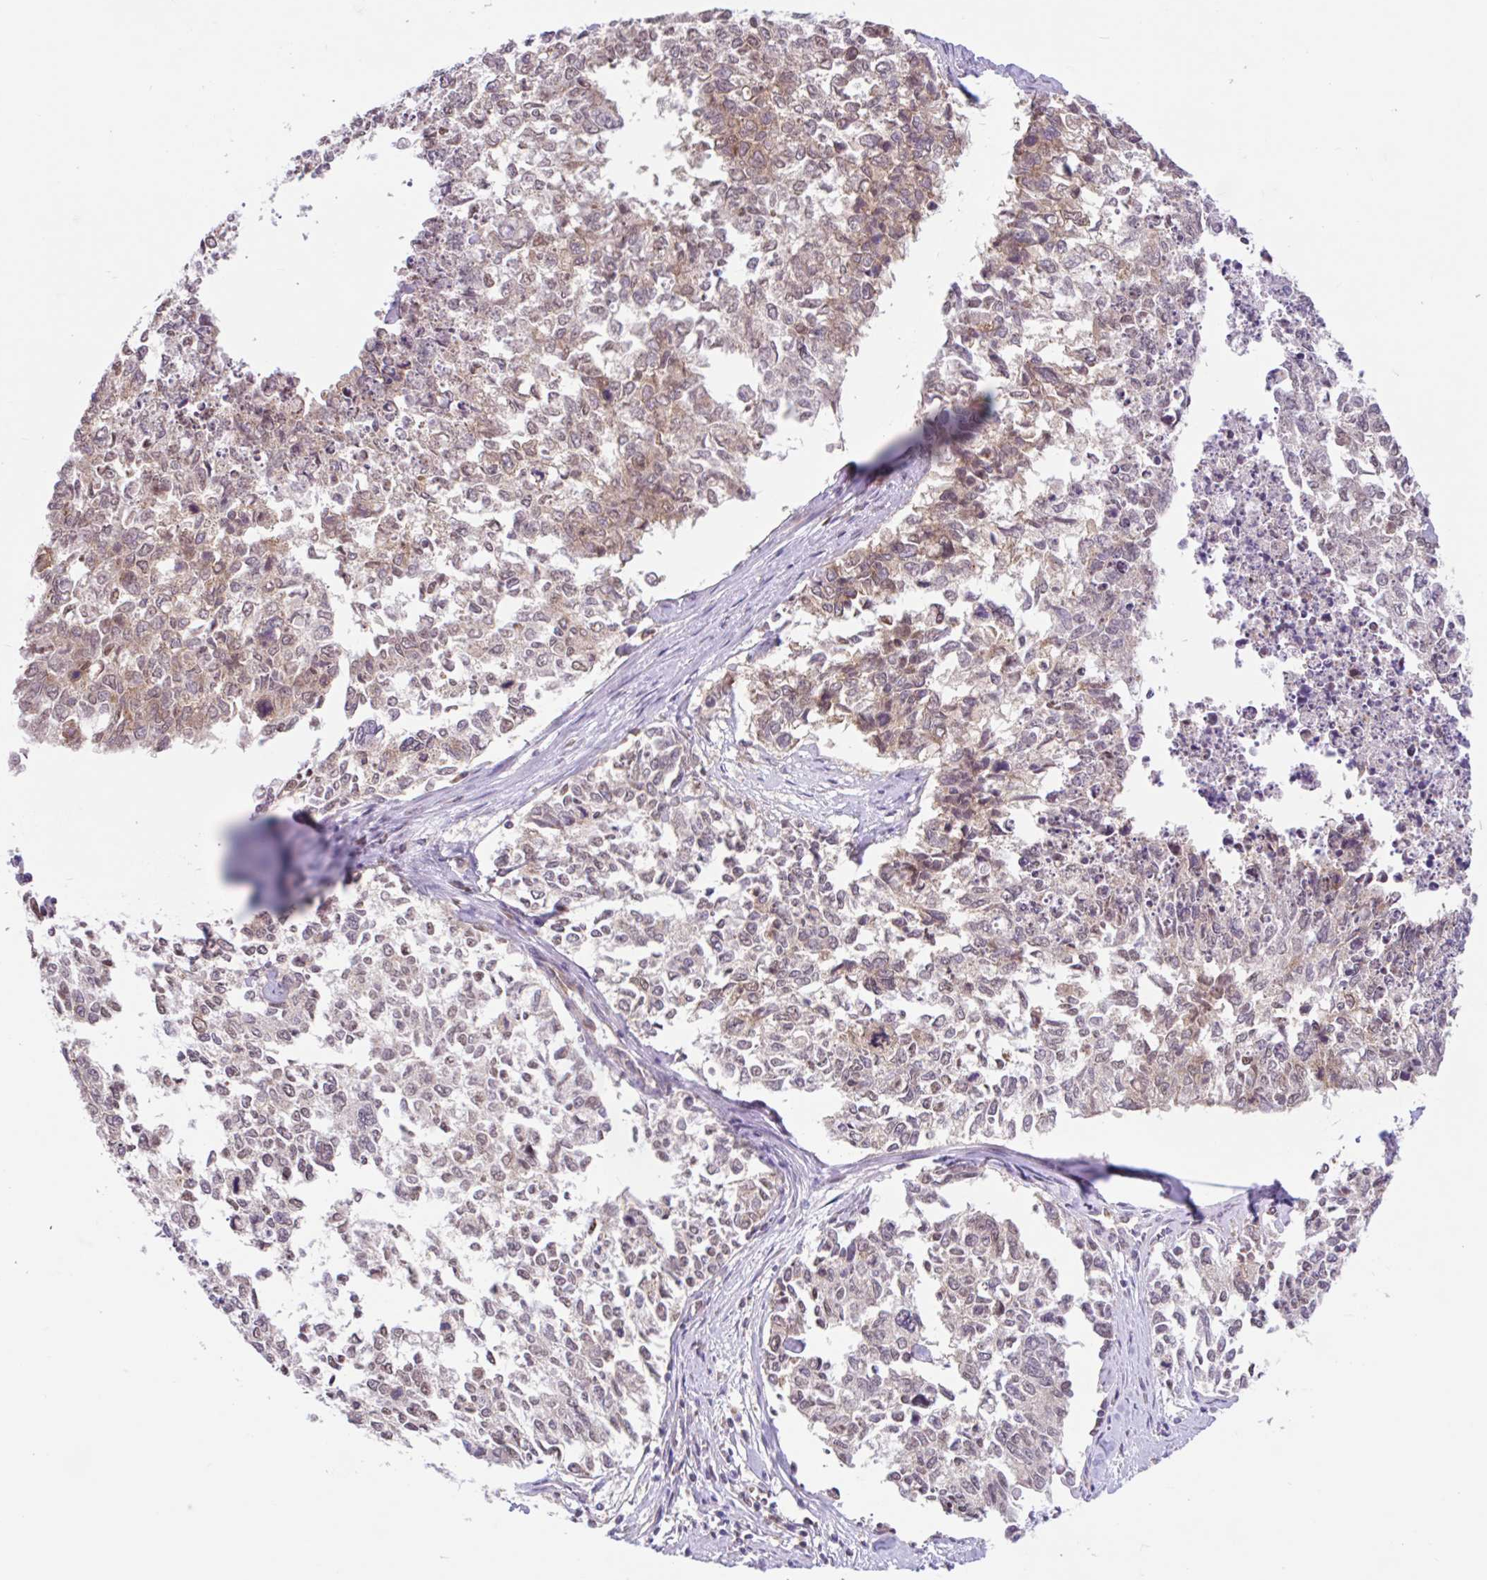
{"staining": {"intensity": "moderate", "quantity": "25%-75%", "location": "cytoplasmic/membranous,nuclear"}, "tissue": "cervical cancer", "cell_type": "Tumor cells", "image_type": "cancer", "snomed": [{"axis": "morphology", "description": "Adenocarcinoma, NOS"}, {"axis": "topography", "description": "Cervix"}], "caption": "The immunohistochemical stain highlights moderate cytoplasmic/membranous and nuclear staining in tumor cells of cervical adenocarcinoma tissue.", "gene": "RALBP1", "patient": {"sex": "female", "age": 63}}